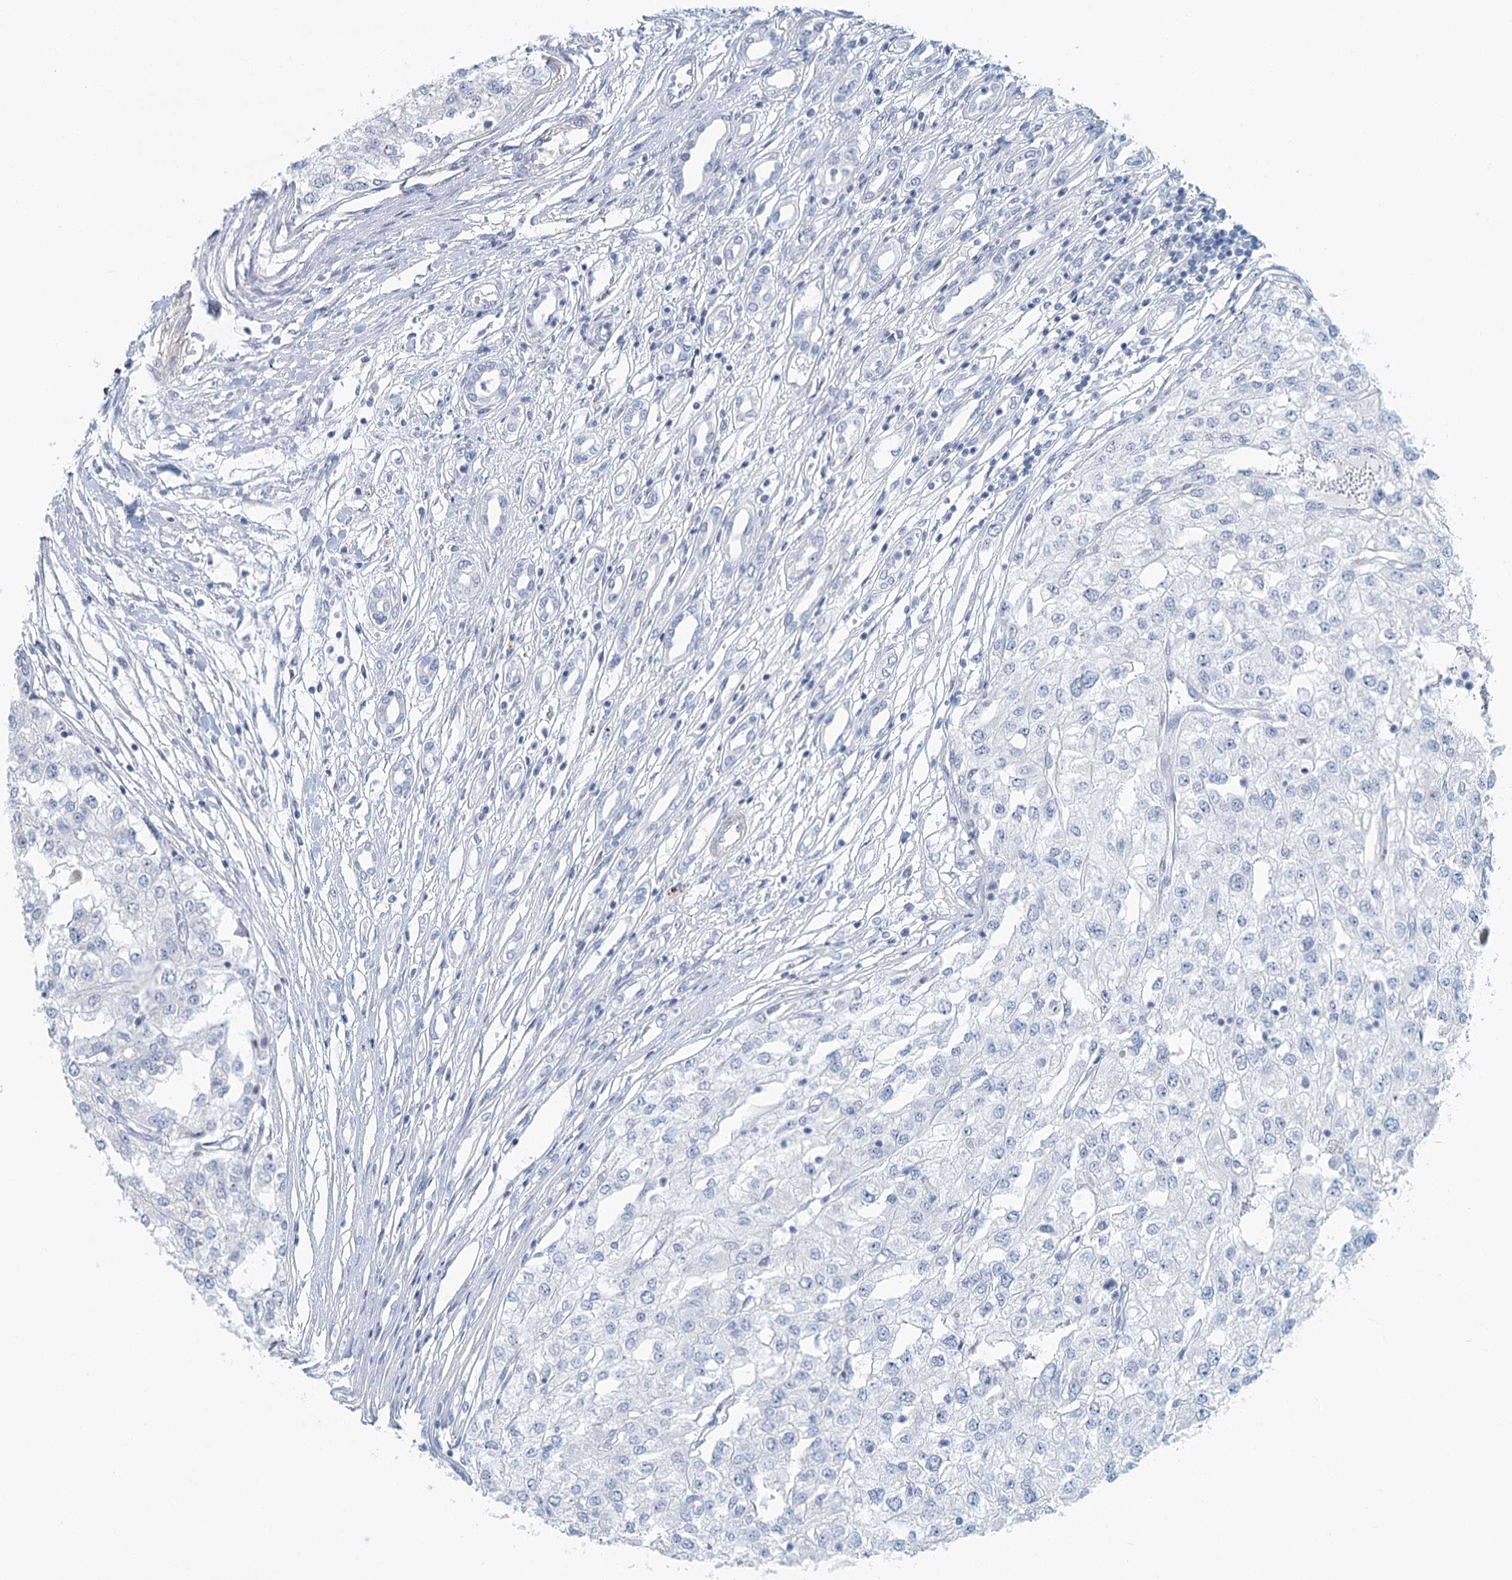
{"staining": {"intensity": "negative", "quantity": "none", "location": "none"}, "tissue": "renal cancer", "cell_type": "Tumor cells", "image_type": "cancer", "snomed": [{"axis": "morphology", "description": "Adenocarcinoma, NOS"}, {"axis": "topography", "description": "Kidney"}], "caption": "An image of adenocarcinoma (renal) stained for a protein demonstrates no brown staining in tumor cells.", "gene": "ZNF527", "patient": {"sex": "female", "age": 54}}